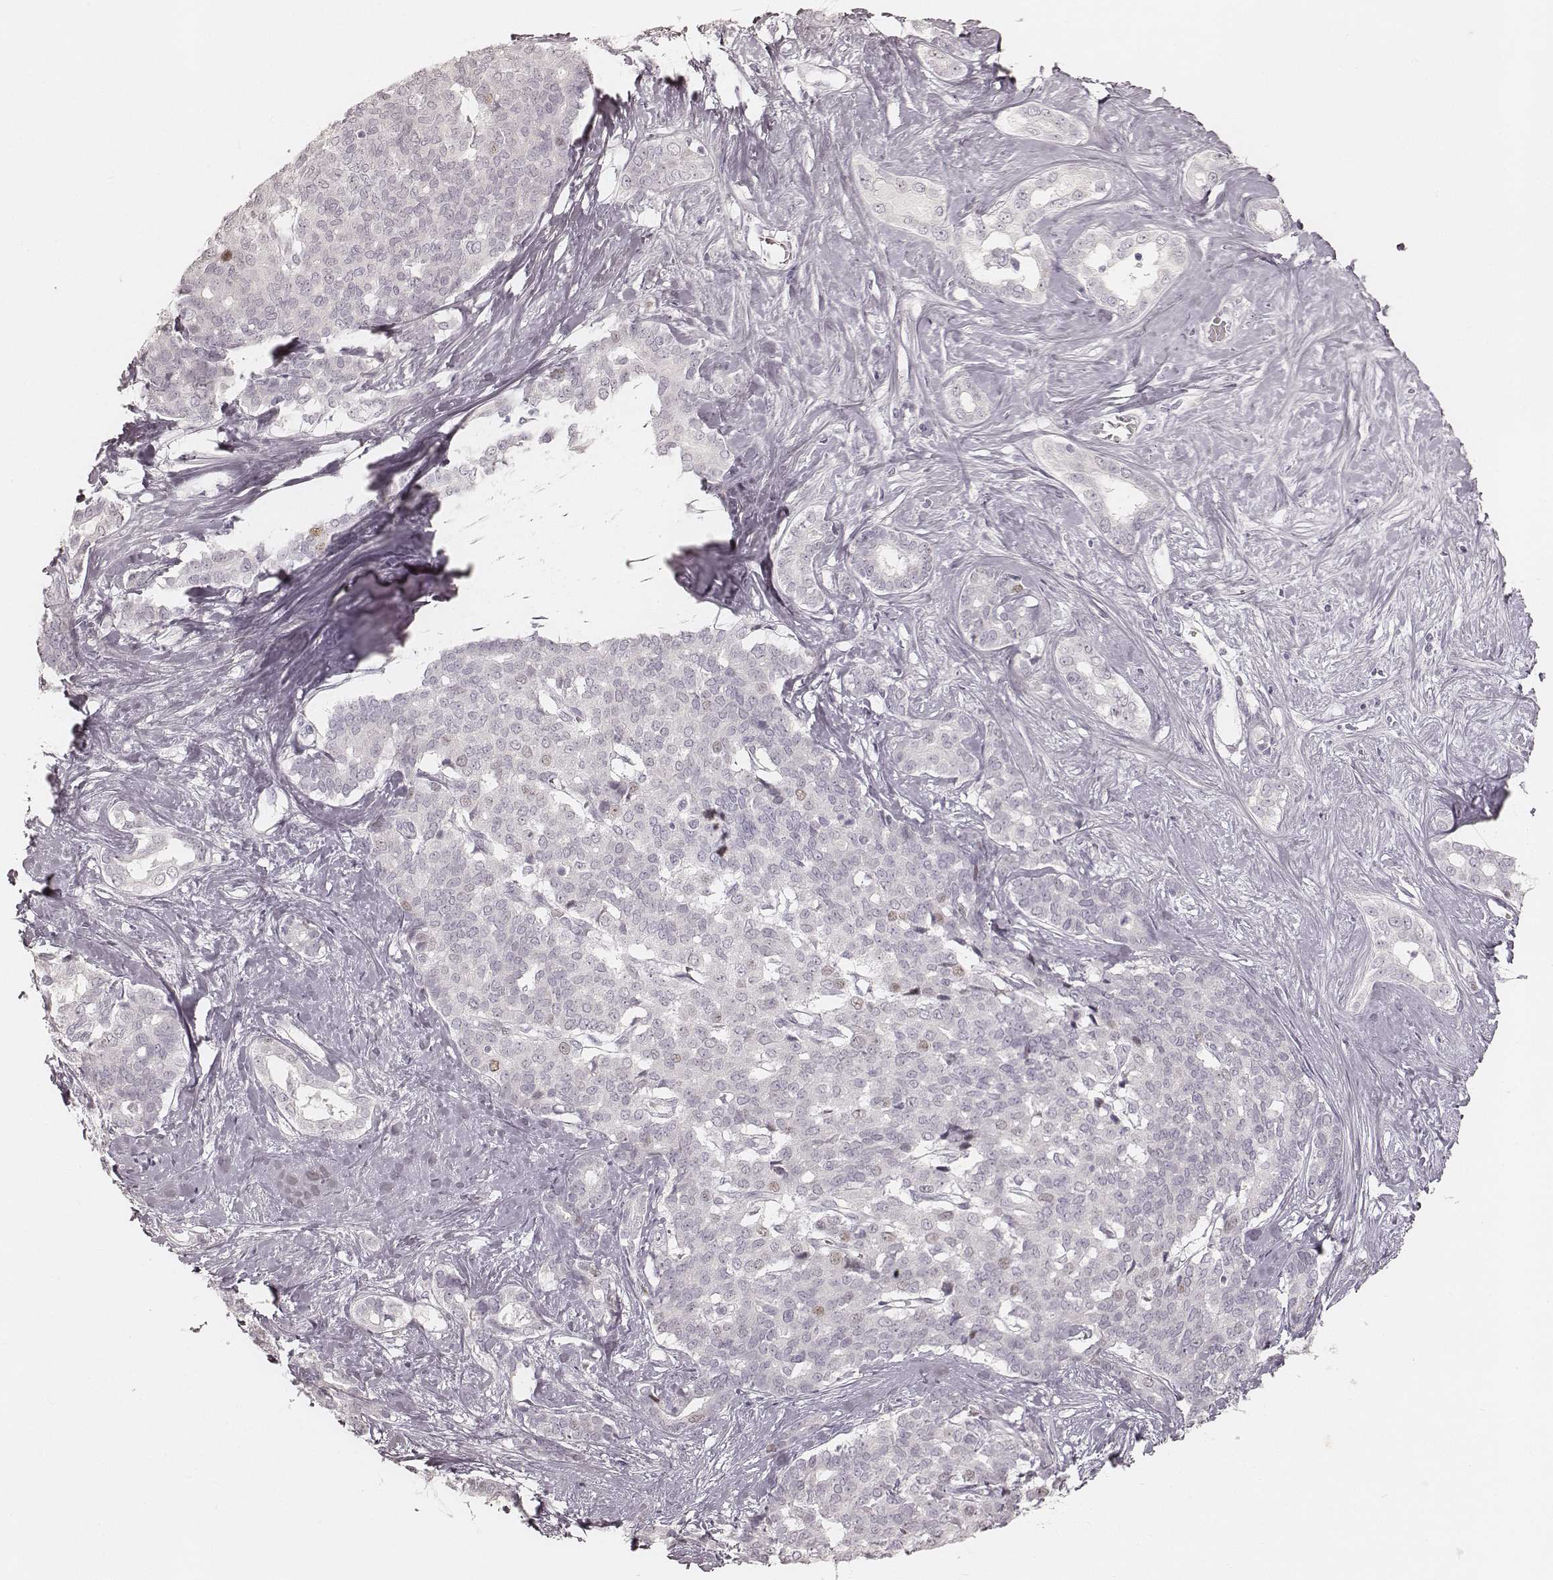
{"staining": {"intensity": "negative", "quantity": "none", "location": "none"}, "tissue": "liver cancer", "cell_type": "Tumor cells", "image_type": "cancer", "snomed": [{"axis": "morphology", "description": "Cholangiocarcinoma"}, {"axis": "topography", "description": "Liver"}], "caption": "This is an IHC image of liver cancer (cholangiocarcinoma). There is no expression in tumor cells.", "gene": "TEX37", "patient": {"sex": "female", "age": 47}}